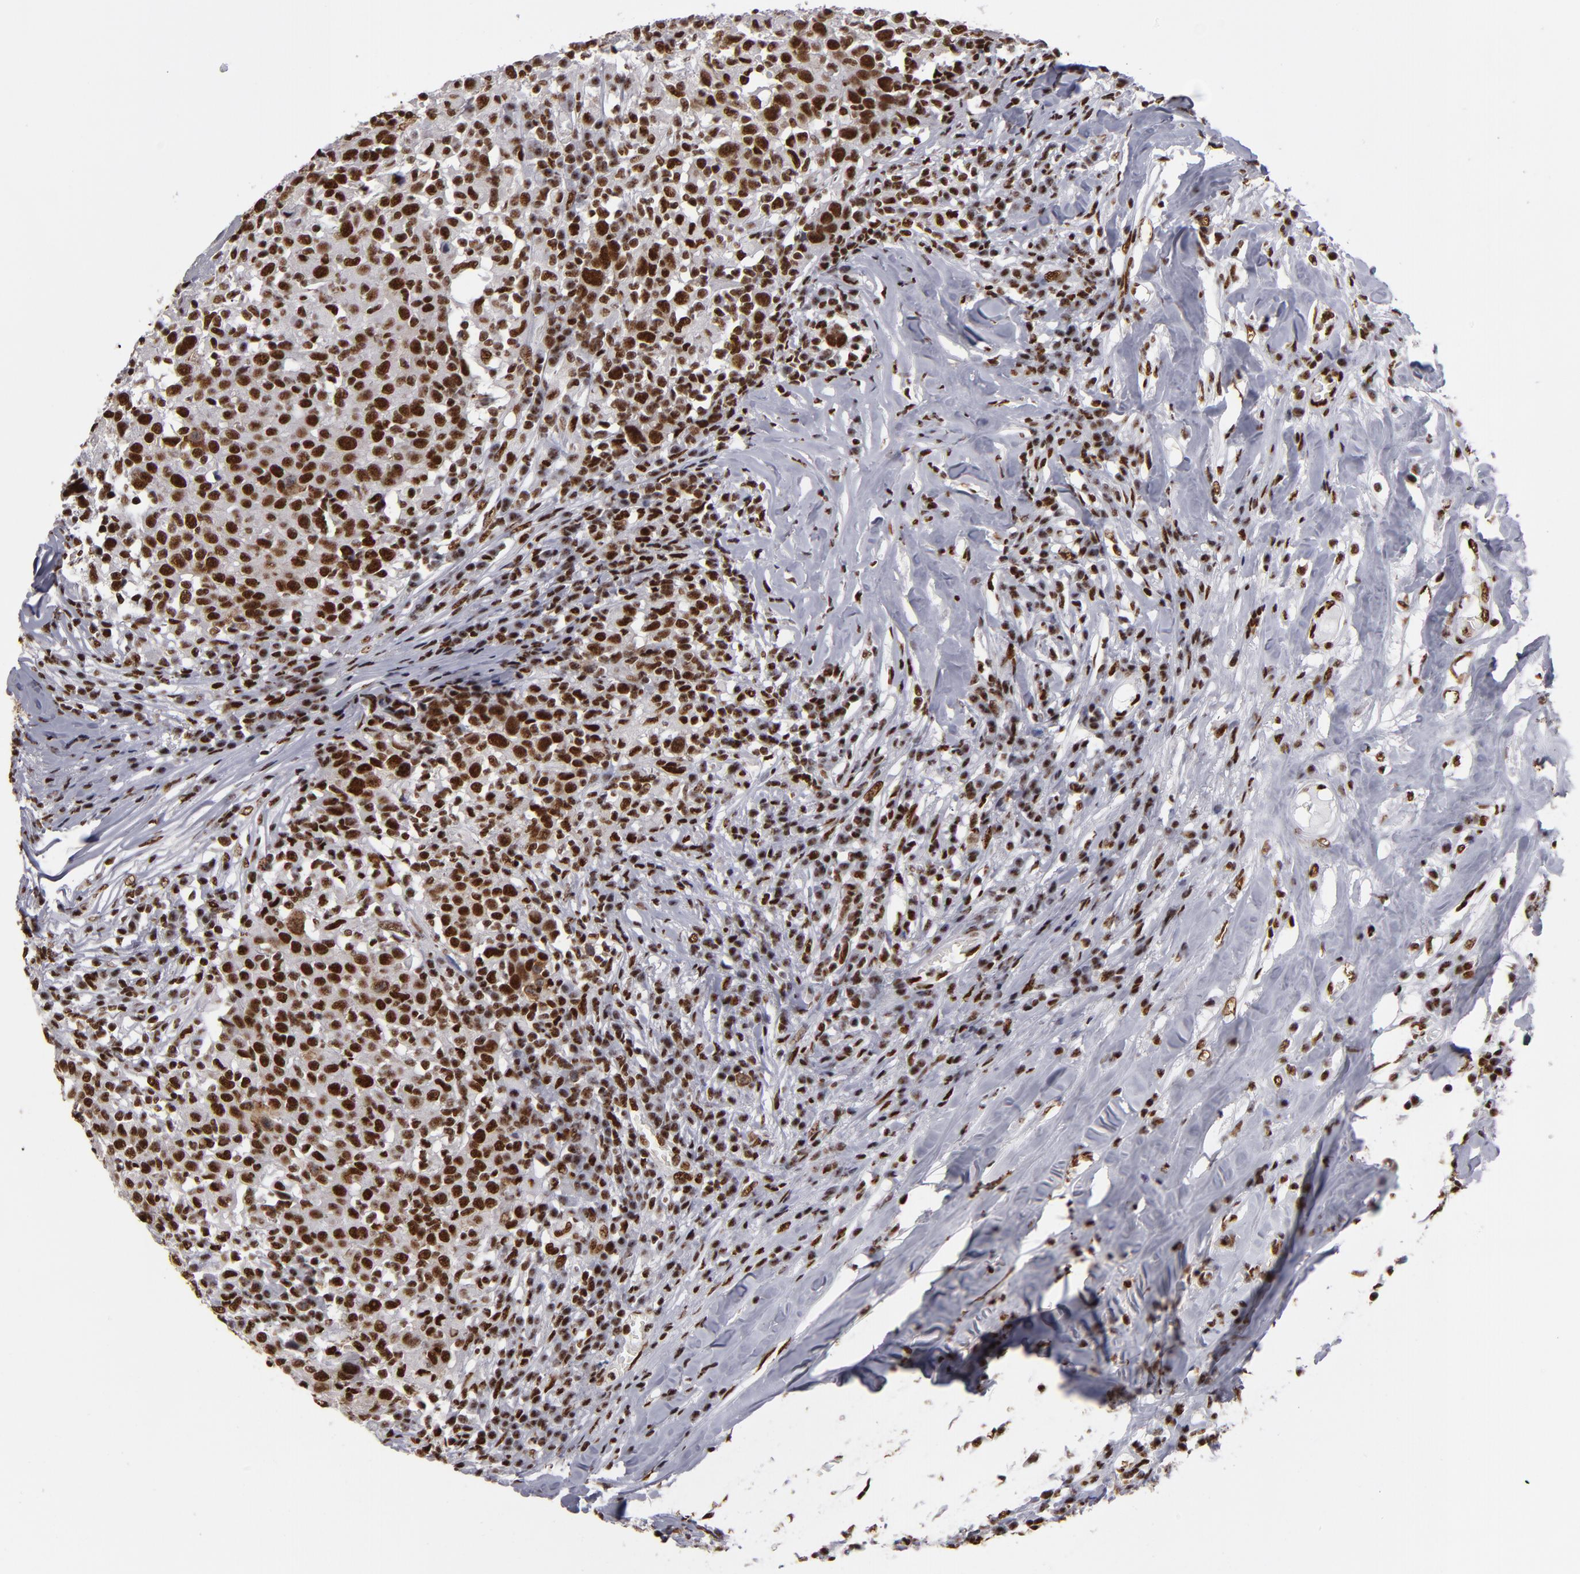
{"staining": {"intensity": "strong", "quantity": ">75%", "location": "nuclear"}, "tissue": "head and neck cancer", "cell_type": "Tumor cells", "image_type": "cancer", "snomed": [{"axis": "morphology", "description": "Adenocarcinoma, NOS"}, {"axis": "topography", "description": "Salivary gland"}, {"axis": "topography", "description": "Head-Neck"}], "caption": "IHC of adenocarcinoma (head and neck) exhibits high levels of strong nuclear staining in about >75% of tumor cells.", "gene": "MRE11", "patient": {"sex": "female", "age": 65}}